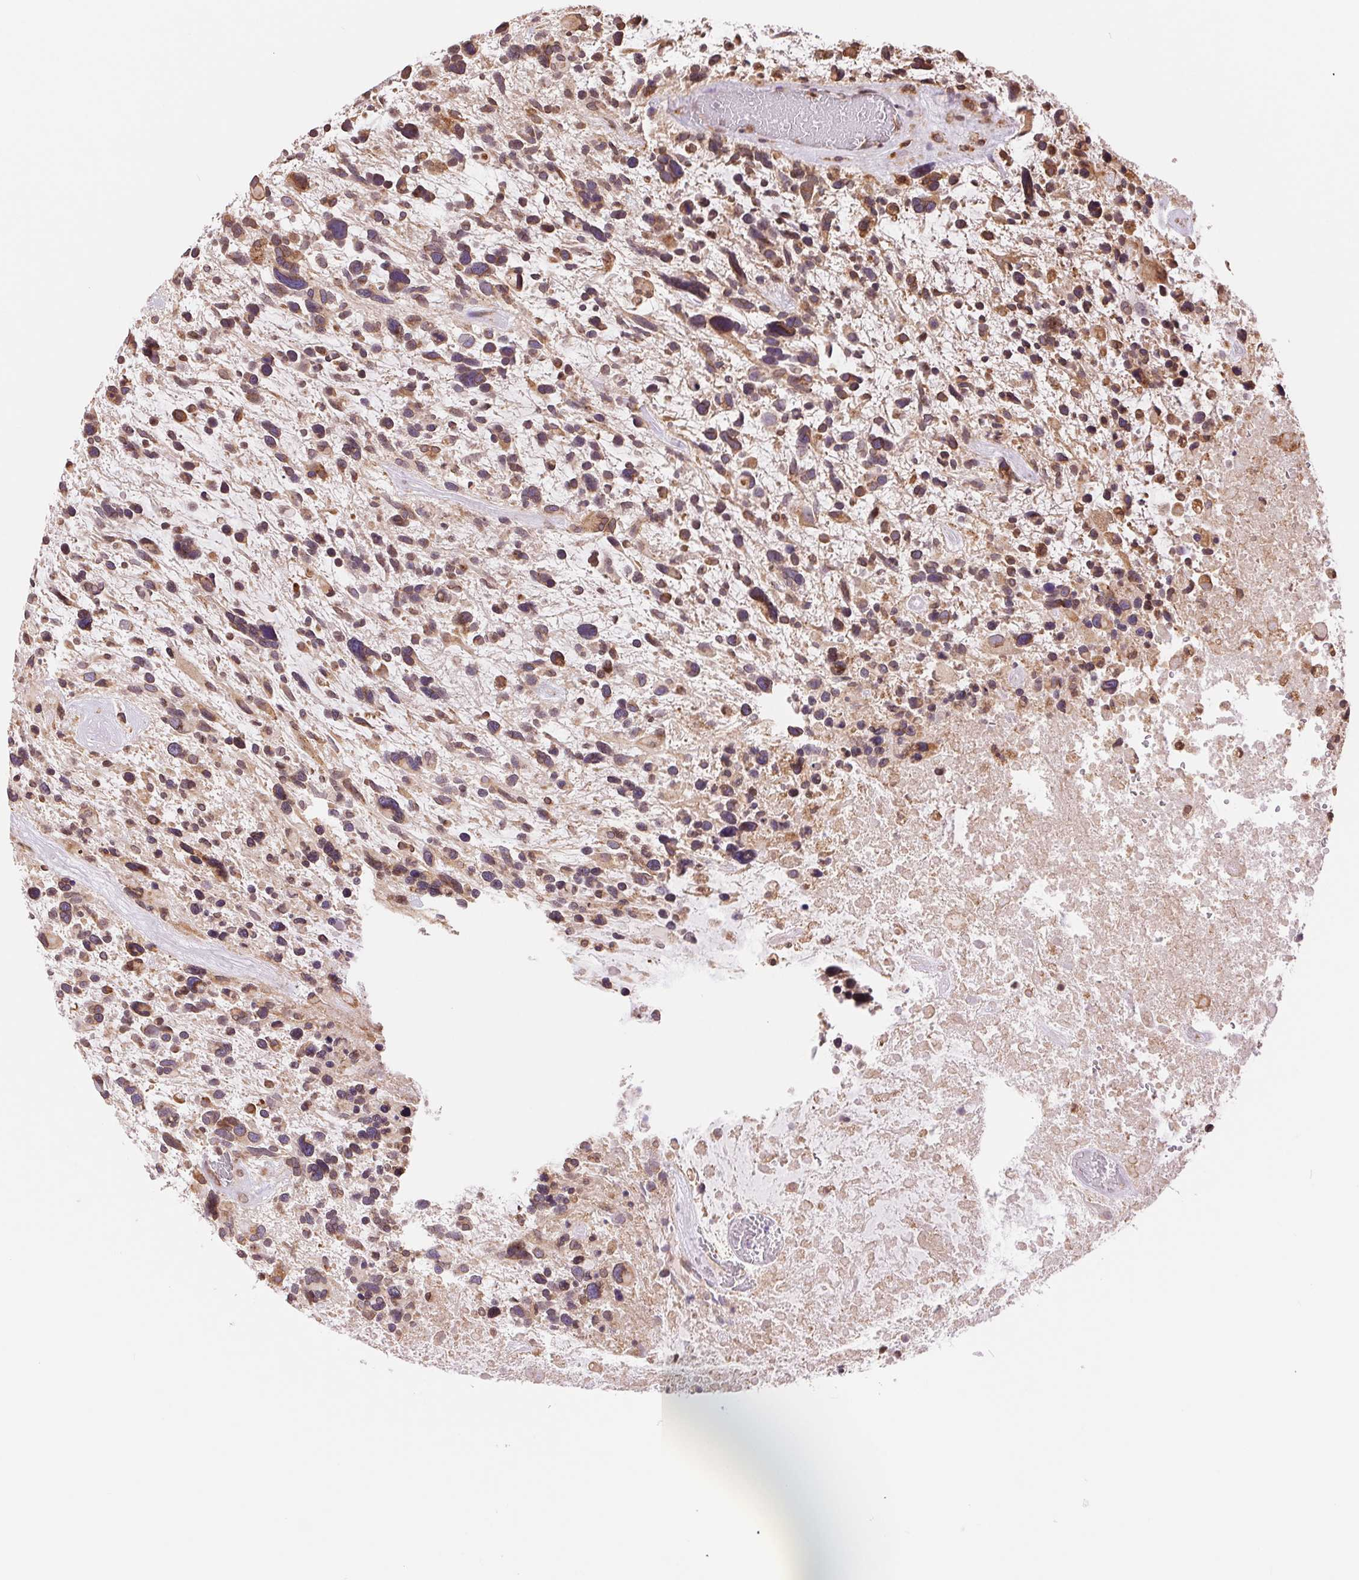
{"staining": {"intensity": "moderate", "quantity": ">75%", "location": "cytoplasmic/membranous"}, "tissue": "glioma", "cell_type": "Tumor cells", "image_type": "cancer", "snomed": [{"axis": "morphology", "description": "Glioma, malignant, High grade"}, {"axis": "topography", "description": "Brain"}], "caption": "Immunohistochemistry (IHC) staining of malignant glioma (high-grade), which exhibits medium levels of moderate cytoplasmic/membranous staining in approximately >75% of tumor cells indicating moderate cytoplasmic/membranous protein positivity. The staining was performed using DAB (3,3'-diaminobenzidine) (brown) for protein detection and nuclei were counterstained in hematoxylin (blue).", "gene": "RPN1", "patient": {"sex": "male", "age": 49}}